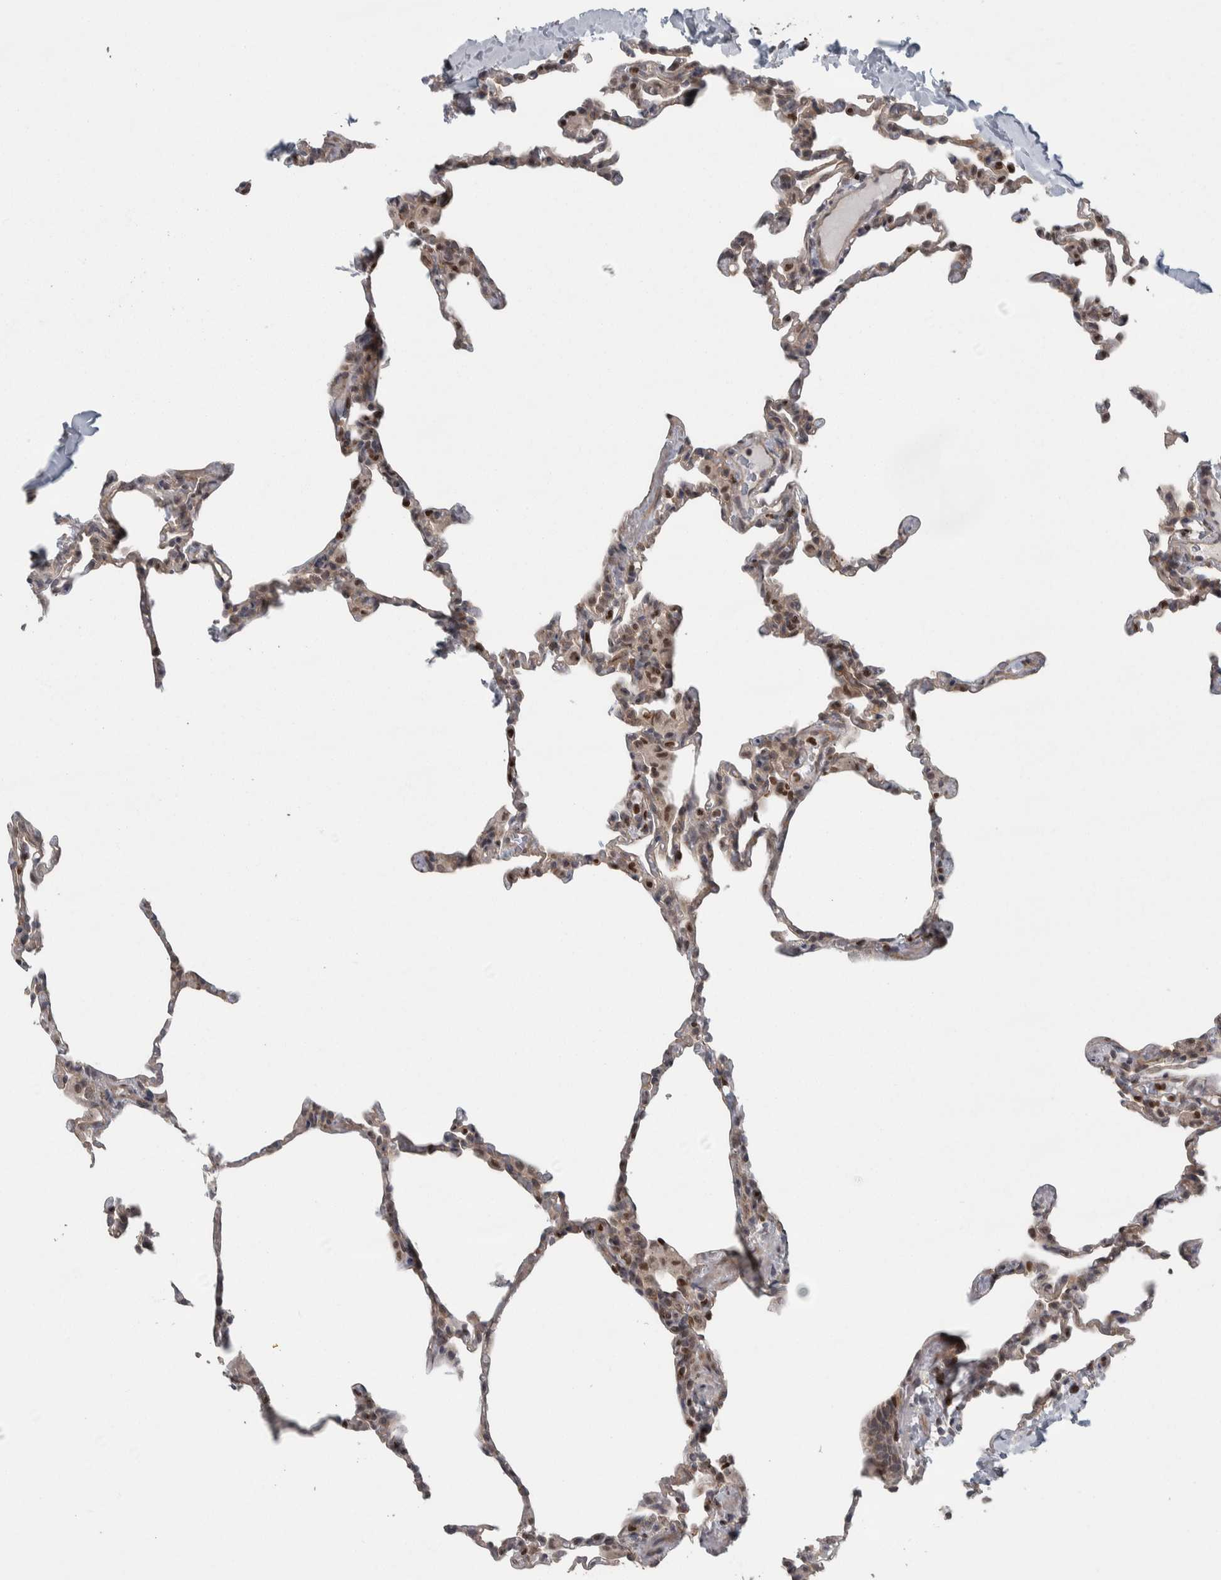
{"staining": {"intensity": "moderate", "quantity": "25%-75%", "location": "nuclear"}, "tissue": "lung", "cell_type": "Alveolar cells", "image_type": "normal", "snomed": [{"axis": "morphology", "description": "Normal tissue, NOS"}, {"axis": "topography", "description": "Lung"}], "caption": "This image exhibits immunohistochemistry staining of unremarkable human lung, with medium moderate nuclear positivity in about 25%-75% of alveolar cells.", "gene": "CWC27", "patient": {"sex": "male", "age": 20}}